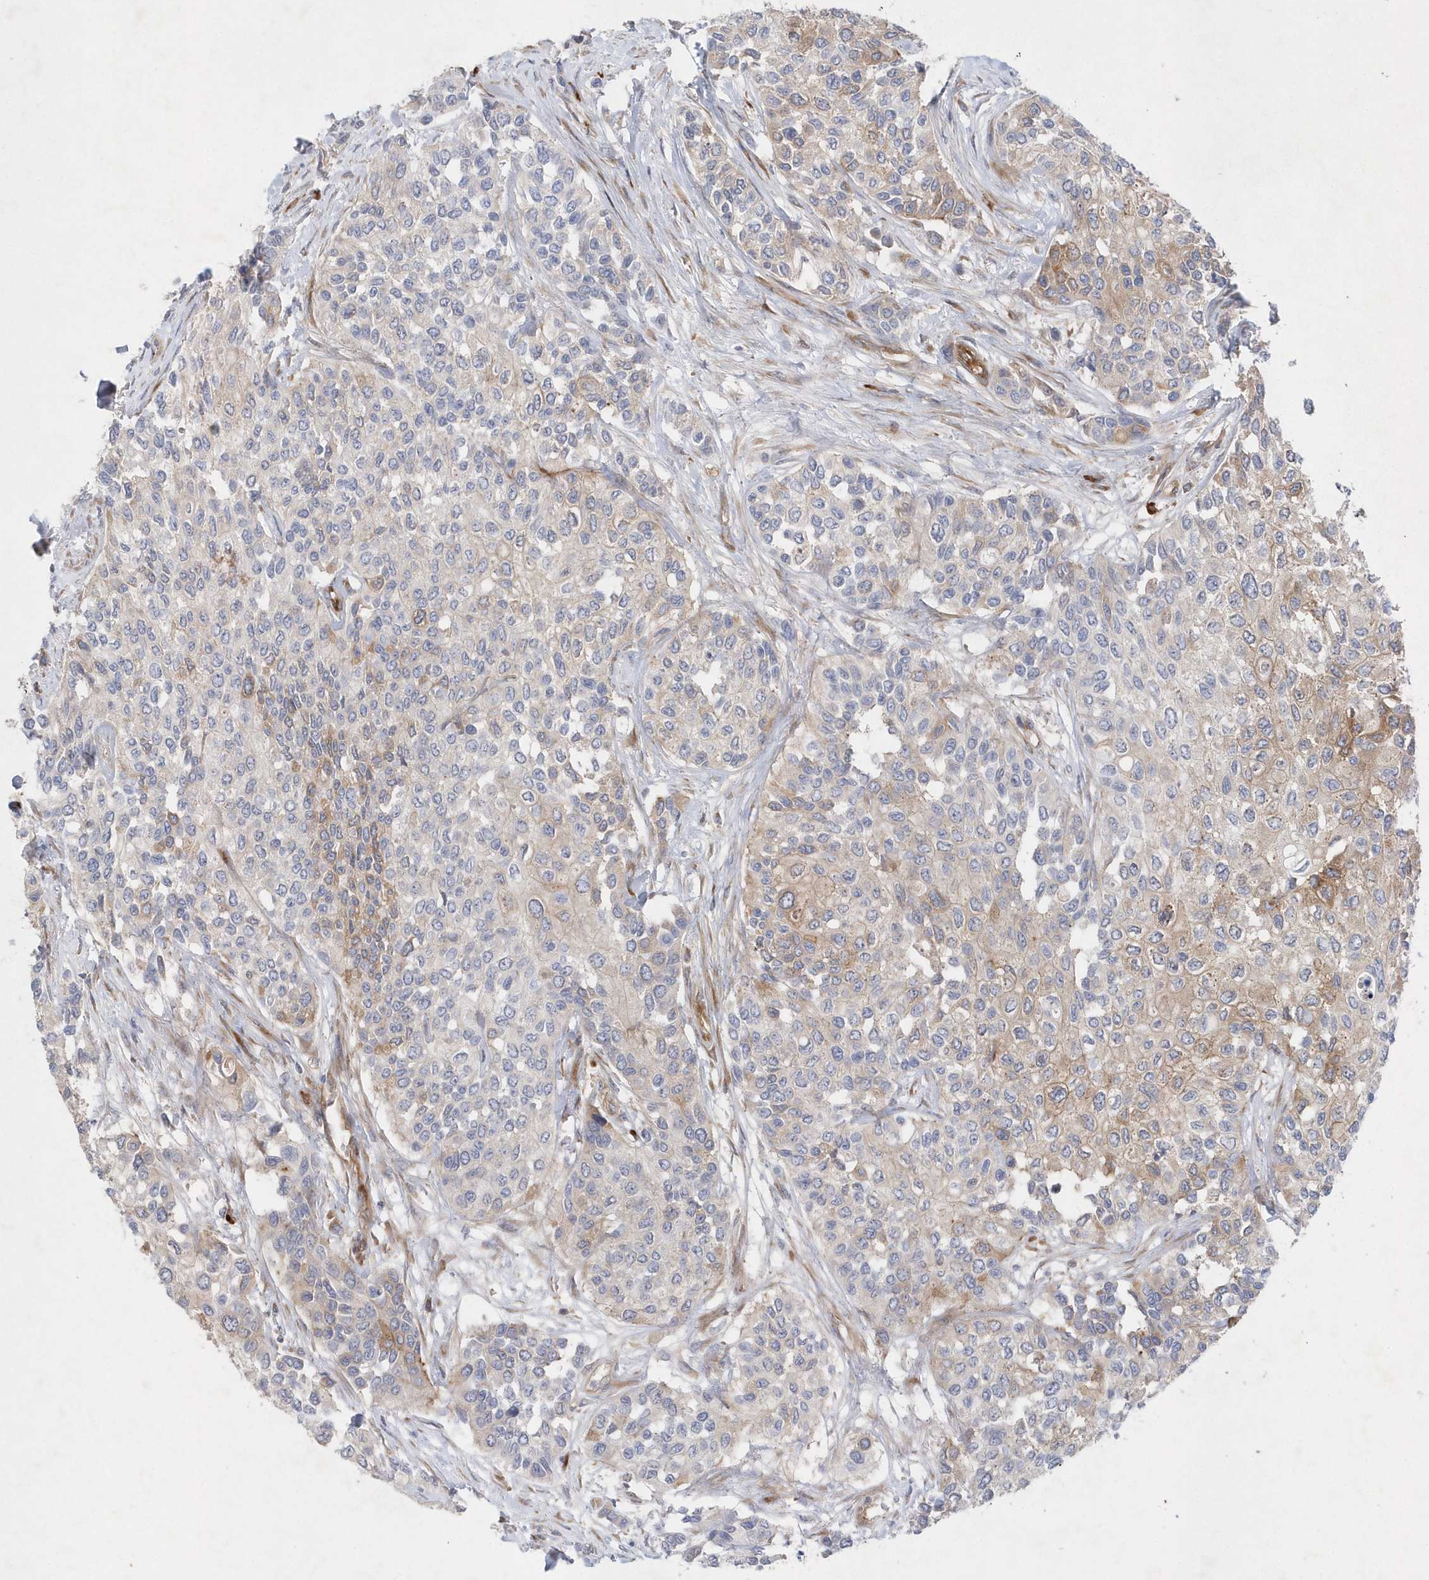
{"staining": {"intensity": "moderate", "quantity": "<25%", "location": "cytoplasmic/membranous"}, "tissue": "urothelial cancer", "cell_type": "Tumor cells", "image_type": "cancer", "snomed": [{"axis": "morphology", "description": "Normal tissue, NOS"}, {"axis": "morphology", "description": "Urothelial carcinoma, High grade"}, {"axis": "topography", "description": "Vascular tissue"}, {"axis": "topography", "description": "Urinary bladder"}], "caption": "This micrograph displays IHC staining of urothelial cancer, with low moderate cytoplasmic/membranous expression in approximately <25% of tumor cells.", "gene": "TMEM132B", "patient": {"sex": "female", "age": 56}}